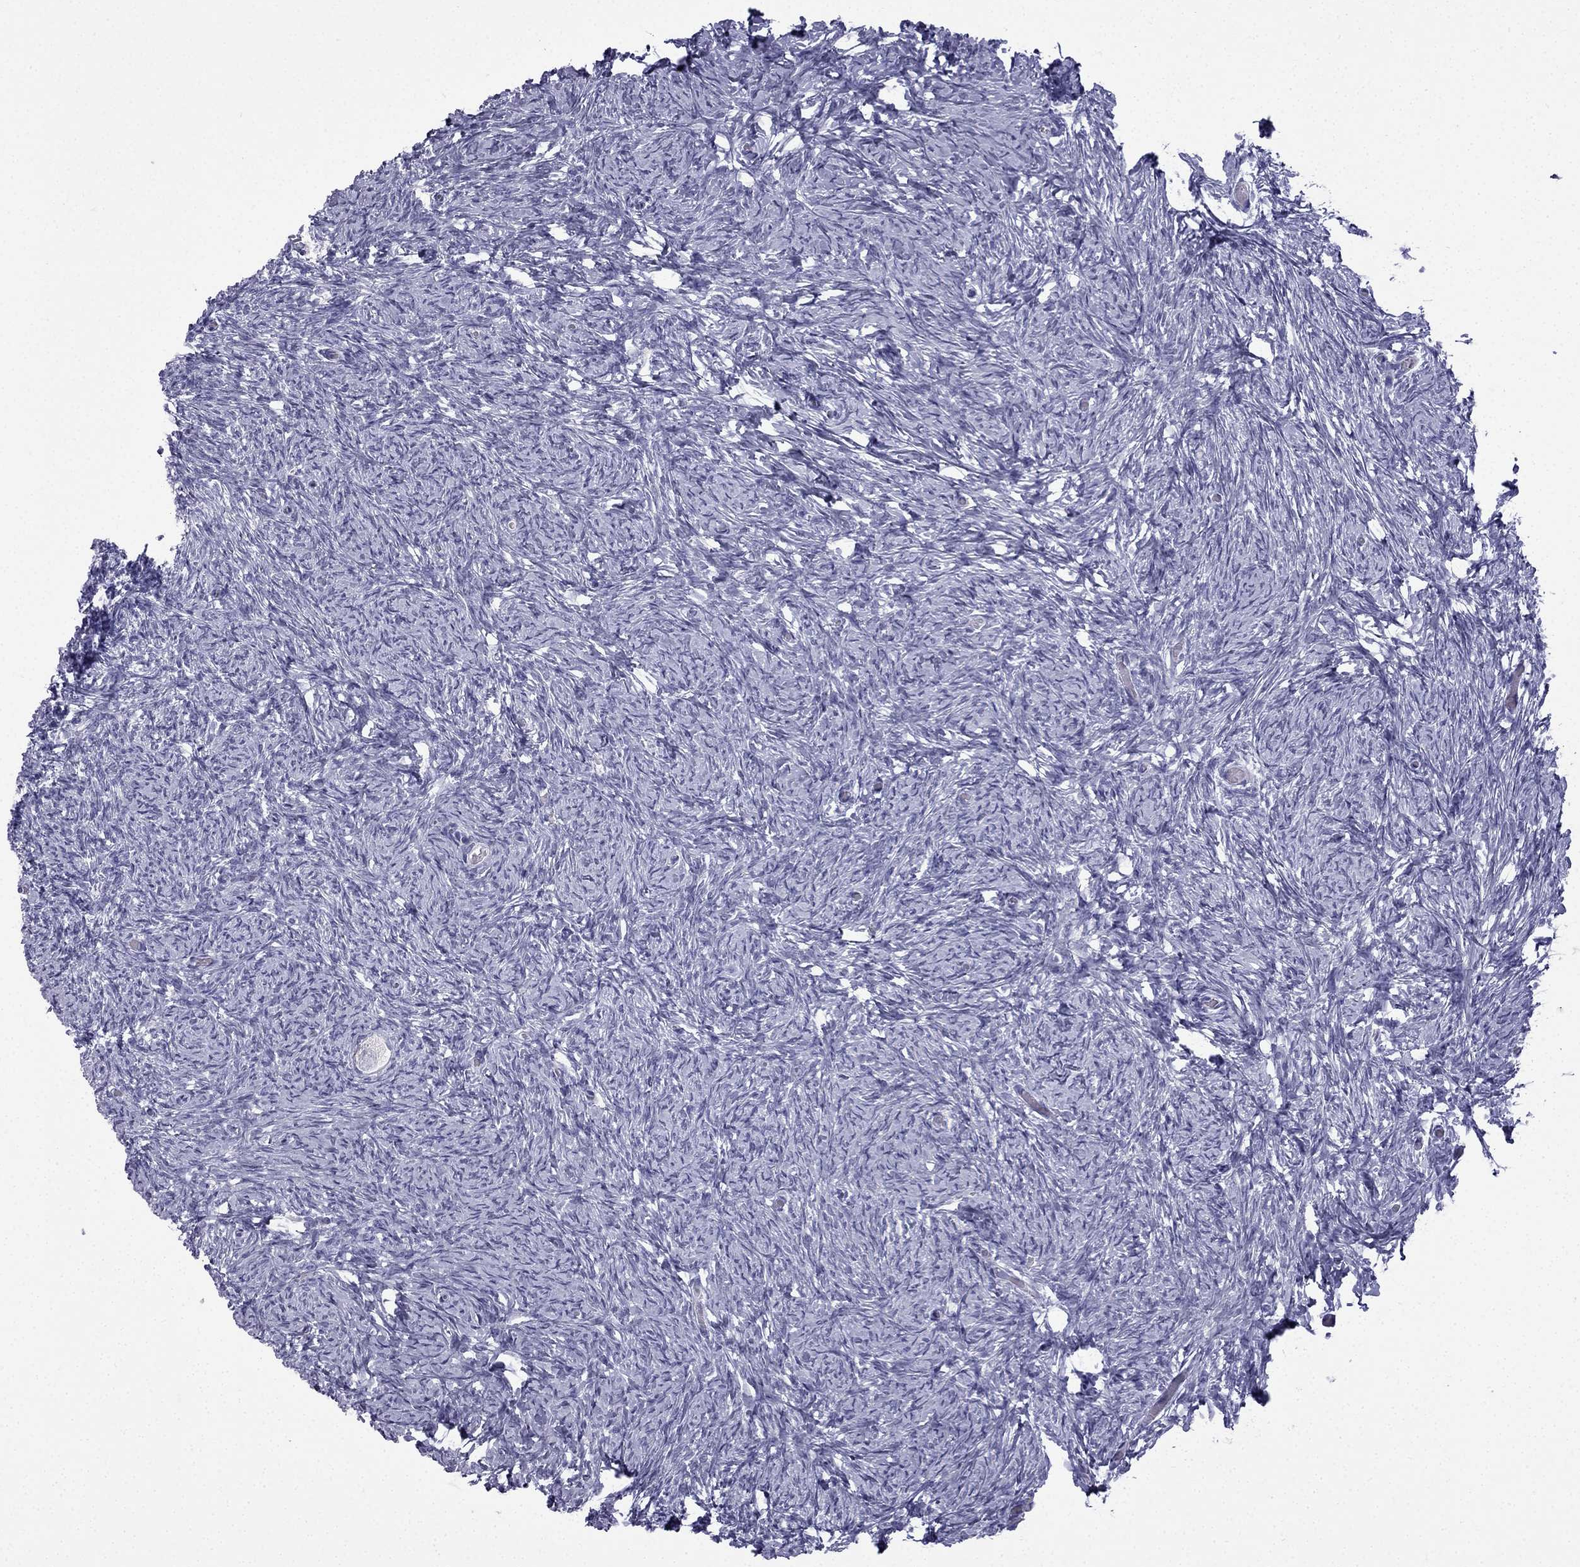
{"staining": {"intensity": "negative", "quantity": "none", "location": "none"}, "tissue": "ovary", "cell_type": "Follicle cells", "image_type": "normal", "snomed": [{"axis": "morphology", "description": "Normal tissue, NOS"}, {"axis": "topography", "description": "Ovary"}], "caption": "A high-resolution micrograph shows immunohistochemistry (IHC) staining of unremarkable ovary, which demonstrates no significant staining in follicle cells.", "gene": "CFAP53", "patient": {"sex": "female", "age": 39}}